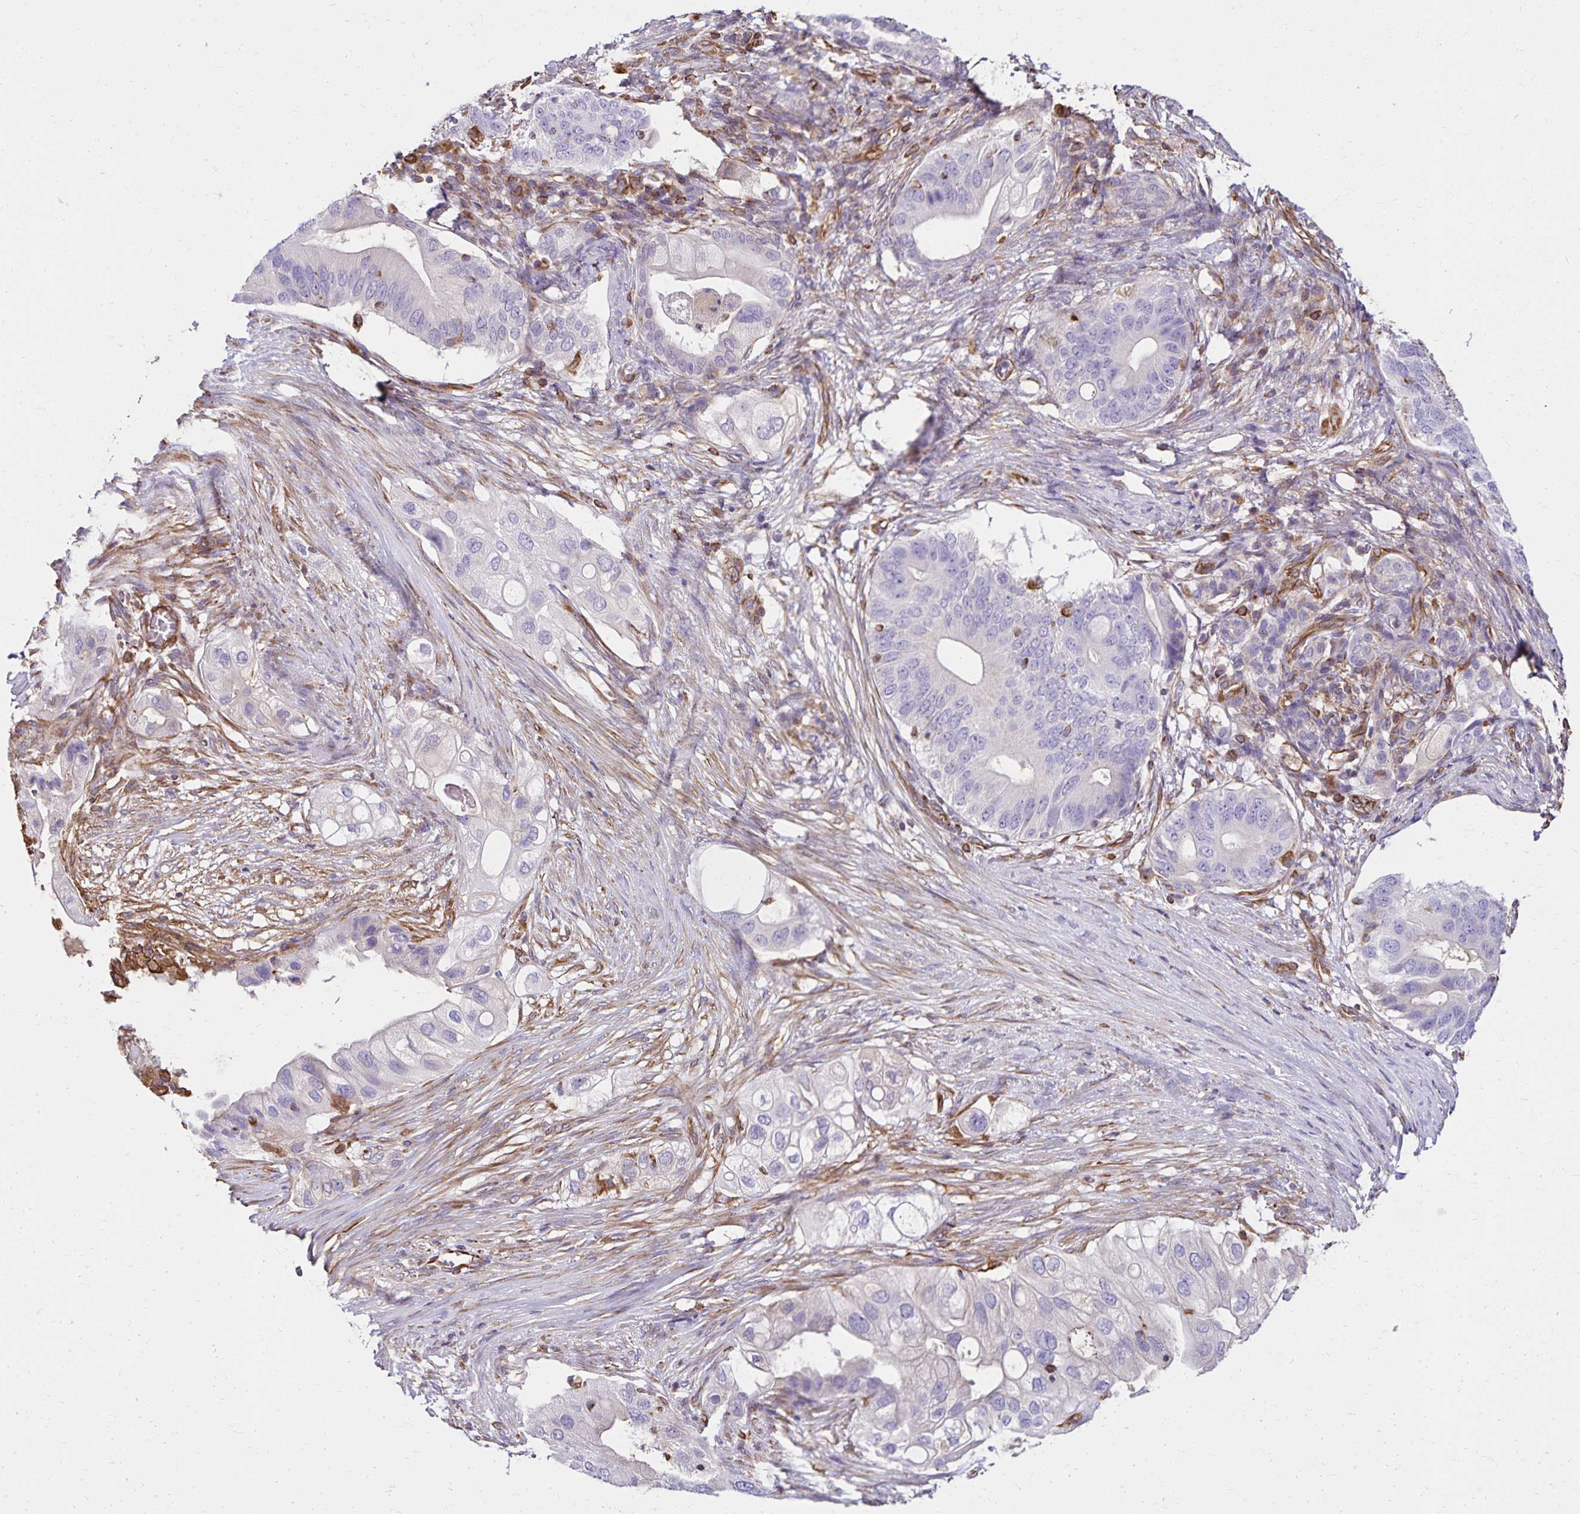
{"staining": {"intensity": "negative", "quantity": "none", "location": "none"}, "tissue": "pancreatic cancer", "cell_type": "Tumor cells", "image_type": "cancer", "snomed": [{"axis": "morphology", "description": "Adenocarcinoma, NOS"}, {"axis": "topography", "description": "Pancreas"}], "caption": "Immunohistochemical staining of pancreatic adenocarcinoma demonstrates no significant positivity in tumor cells. (Stains: DAB (3,3'-diaminobenzidine) IHC with hematoxylin counter stain, Microscopy: brightfield microscopy at high magnification).", "gene": "TRPV6", "patient": {"sex": "female", "age": 72}}